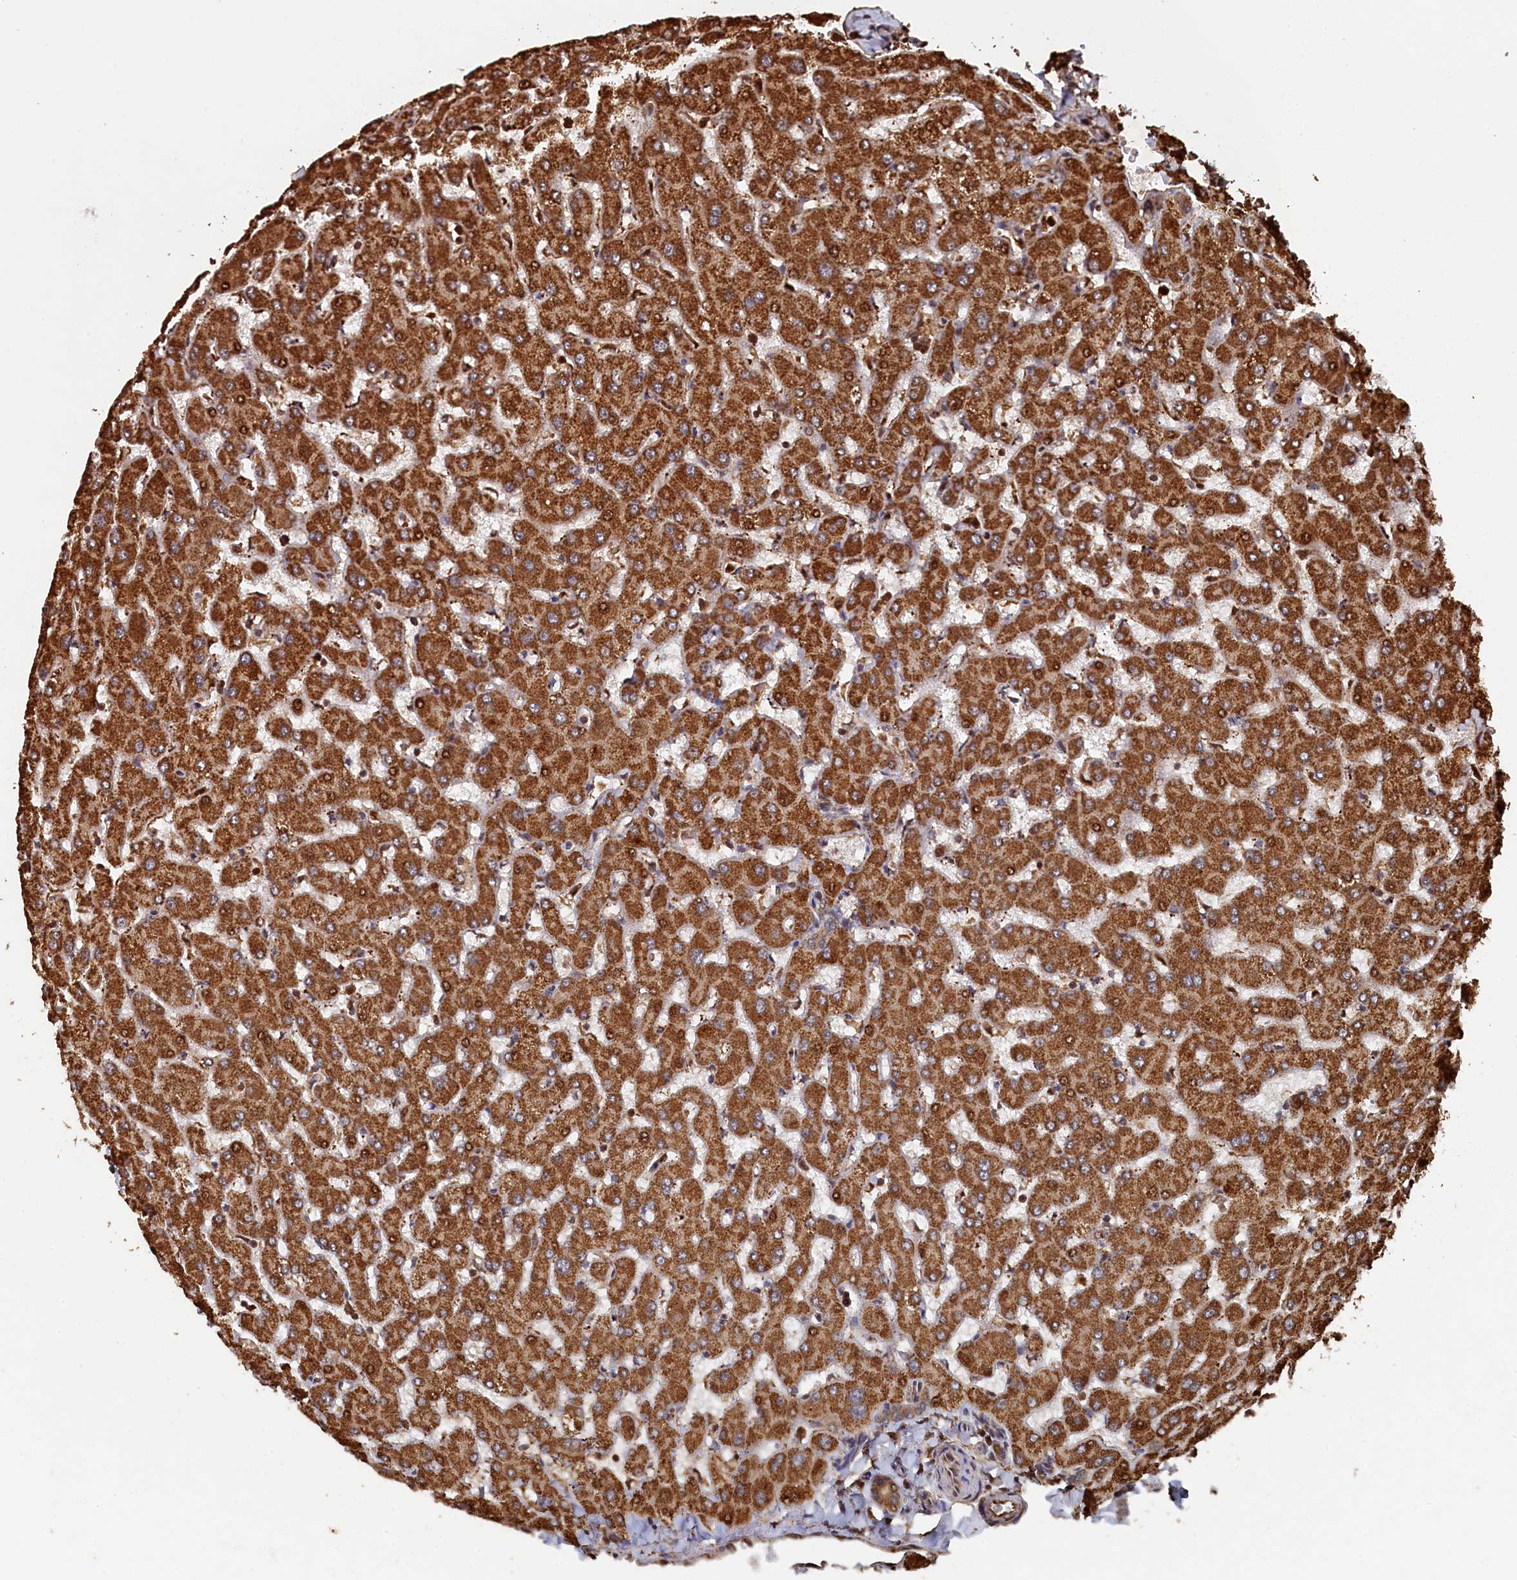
{"staining": {"intensity": "moderate", "quantity": ">75%", "location": "cytoplasmic/membranous"}, "tissue": "liver", "cell_type": "Cholangiocytes", "image_type": "normal", "snomed": [{"axis": "morphology", "description": "Normal tissue, NOS"}, {"axis": "topography", "description": "Liver"}], "caption": "Immunohistochemical staining of unremarkable human liver displays >75% levels of moderate cytoplasmic/membranous protein staining in about >75% of cholangiocytes. The staining is performed using DAB brown chromogen to label protein expression. The nuclei are counter-stained blue using hematoxylin.", "gene": "PIGN", "patient": {"sex": "female", "age": 63}}